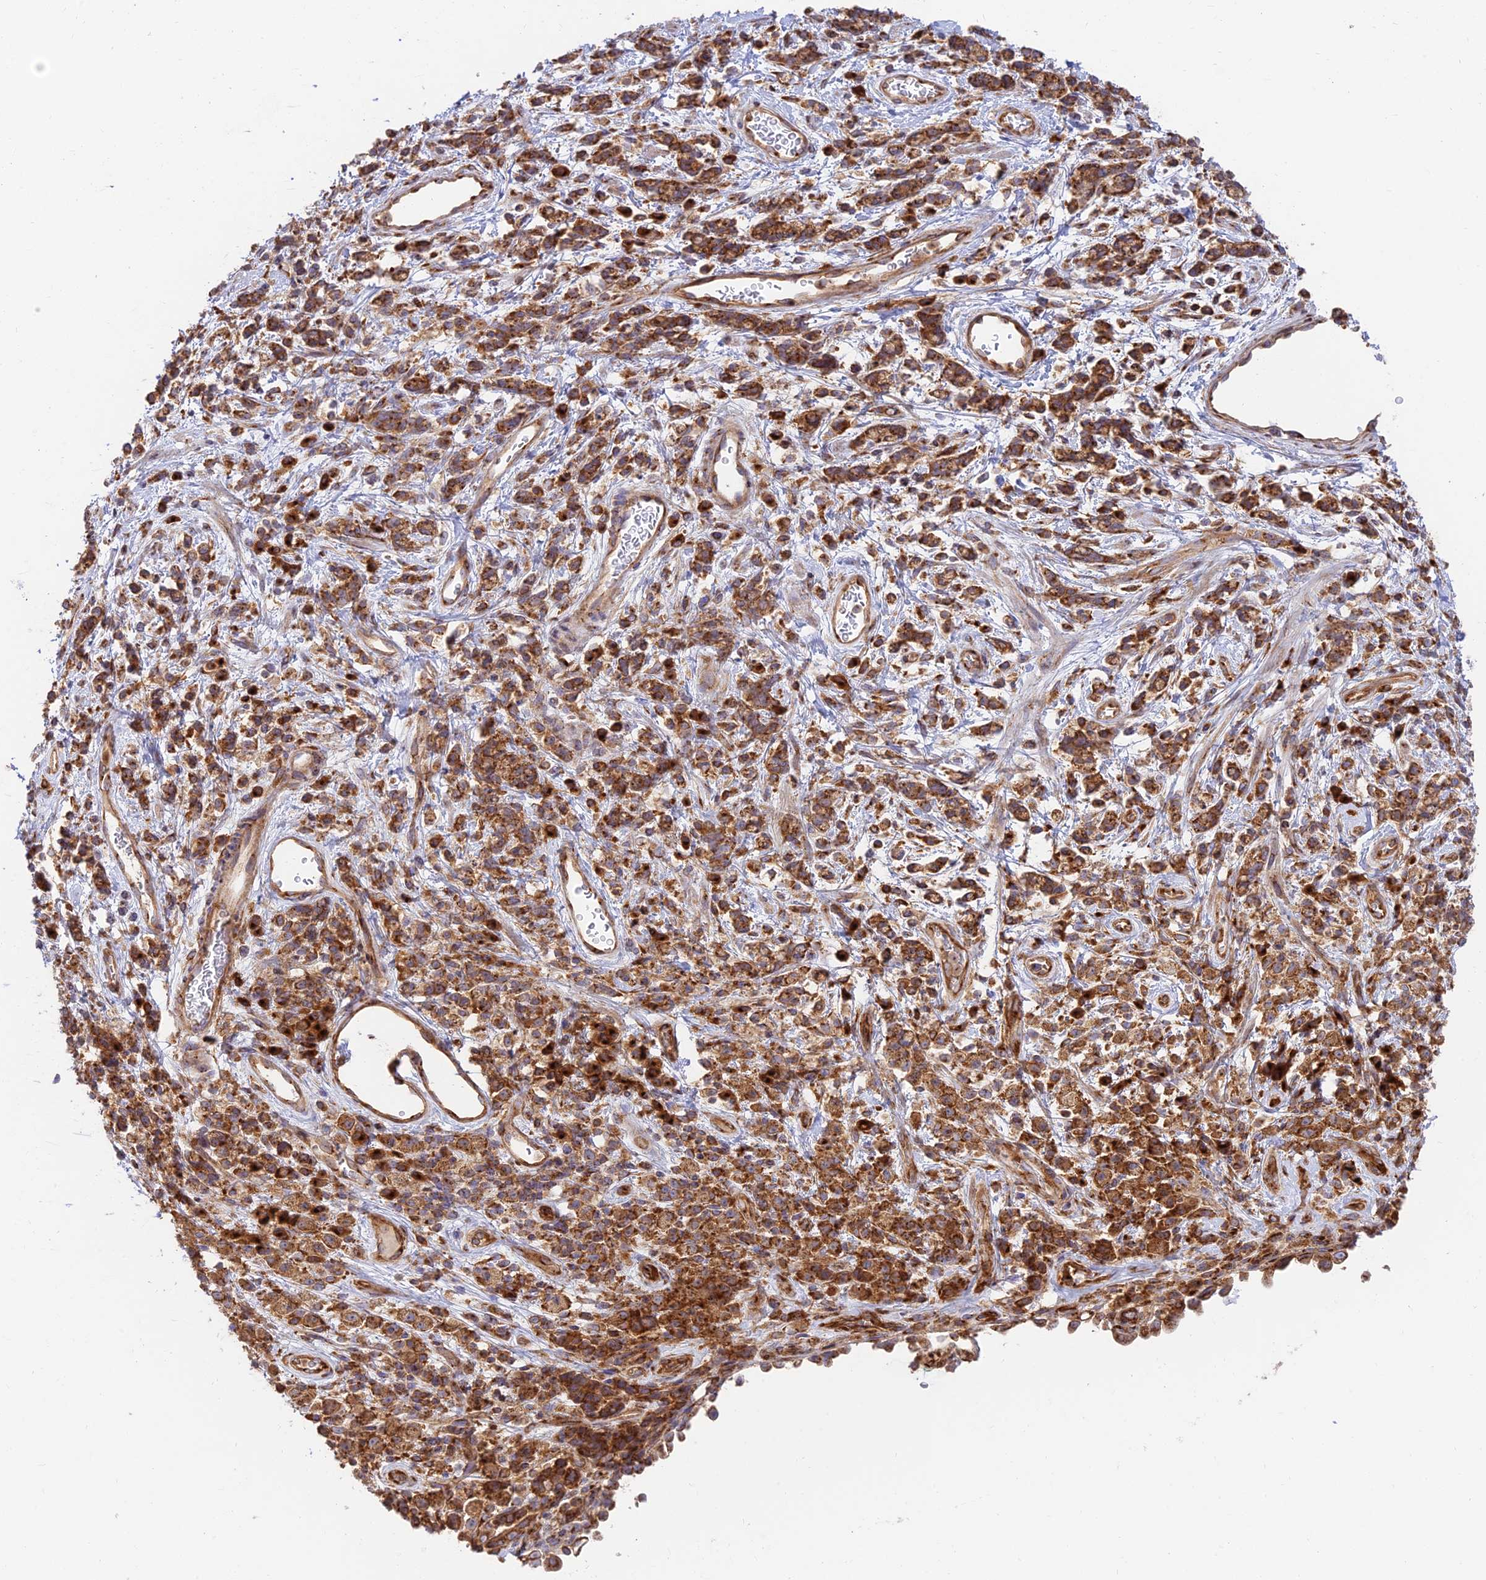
{"staining": {"intensity": "strong", "quantity": ">75%", "location": "cytoplasmic/membranous"}, "tissue": "stomach cancer", "cell_type": "Tumor cells", "image_type": "cancer", "snomed": [{"axis": "morphology", "description": "Adenocarcinoma, NOS"}, {"axis": "topography", "description": "Stomach"}], "caption": "Immunohistochemistry (IHC) (DAB) staining of human stomach adenocarcinoma shows strong cytoplasmic/membranous protein expression in approximately >75% of tumor cells.", "gene": "GOLGA3", "patient": {"sex": "female", "age": 60}}